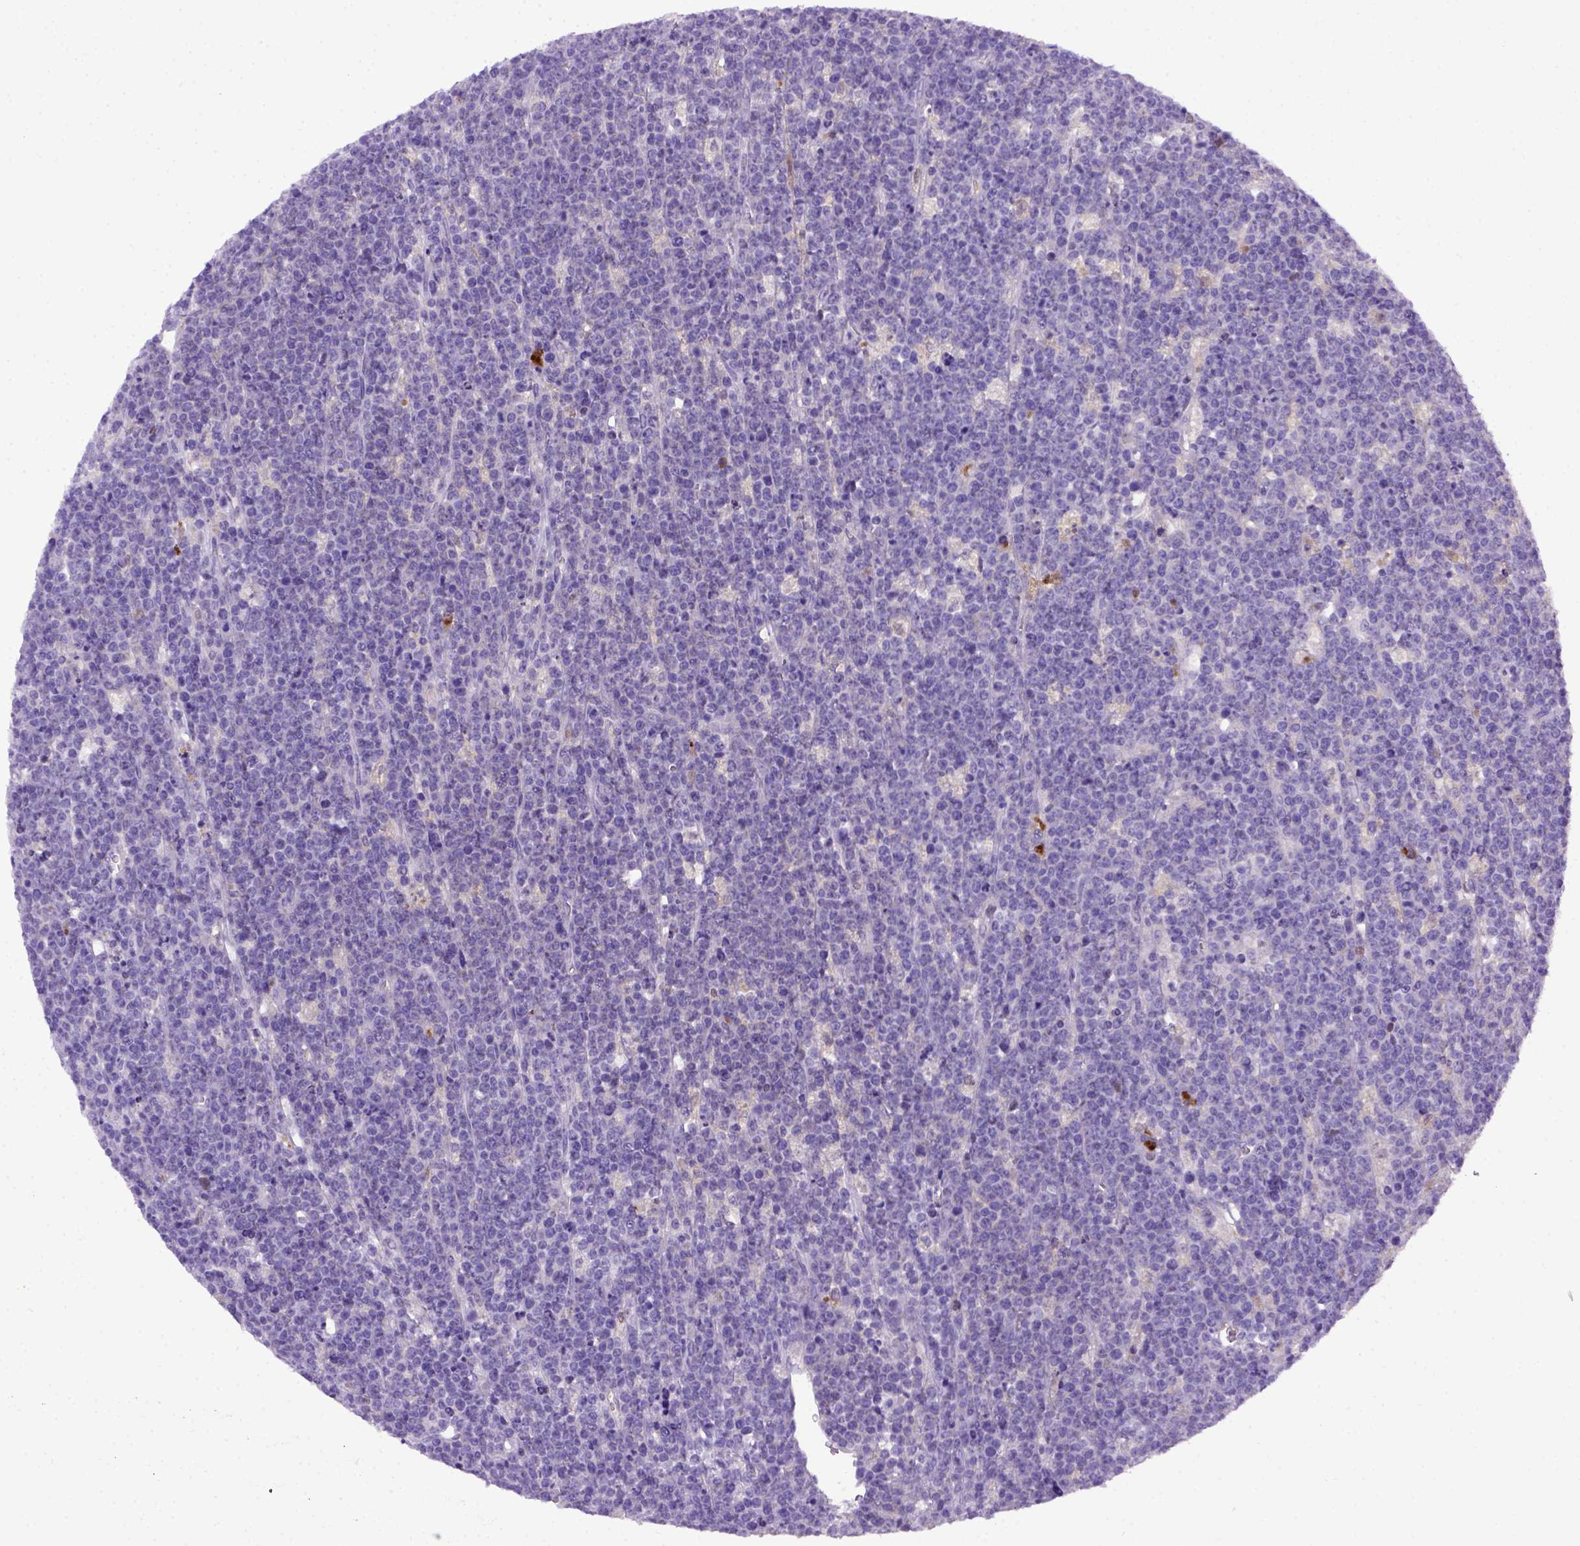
{"staining": {"intensity": "negative", "quantity": "none", "location": "none"}, "tissue": "lymphoma", "cell_type": "Tumor cells", "image_type": "cancer", "snomed": [{"axis": "morphology", "description": "Malignant lymphoma, non-Hodgkin's type, High grade"}, {"axis": "topography", "description": "Ovary"}], "caption": "This is a photomicrograph of immunohistochemistry staining of high-grade malignant lymphoma, non-Hodgkin's type, which shows no positivity in tumor cells.", "gene": "ITIH4", "patient": {"sex": "female", "age": 56}}